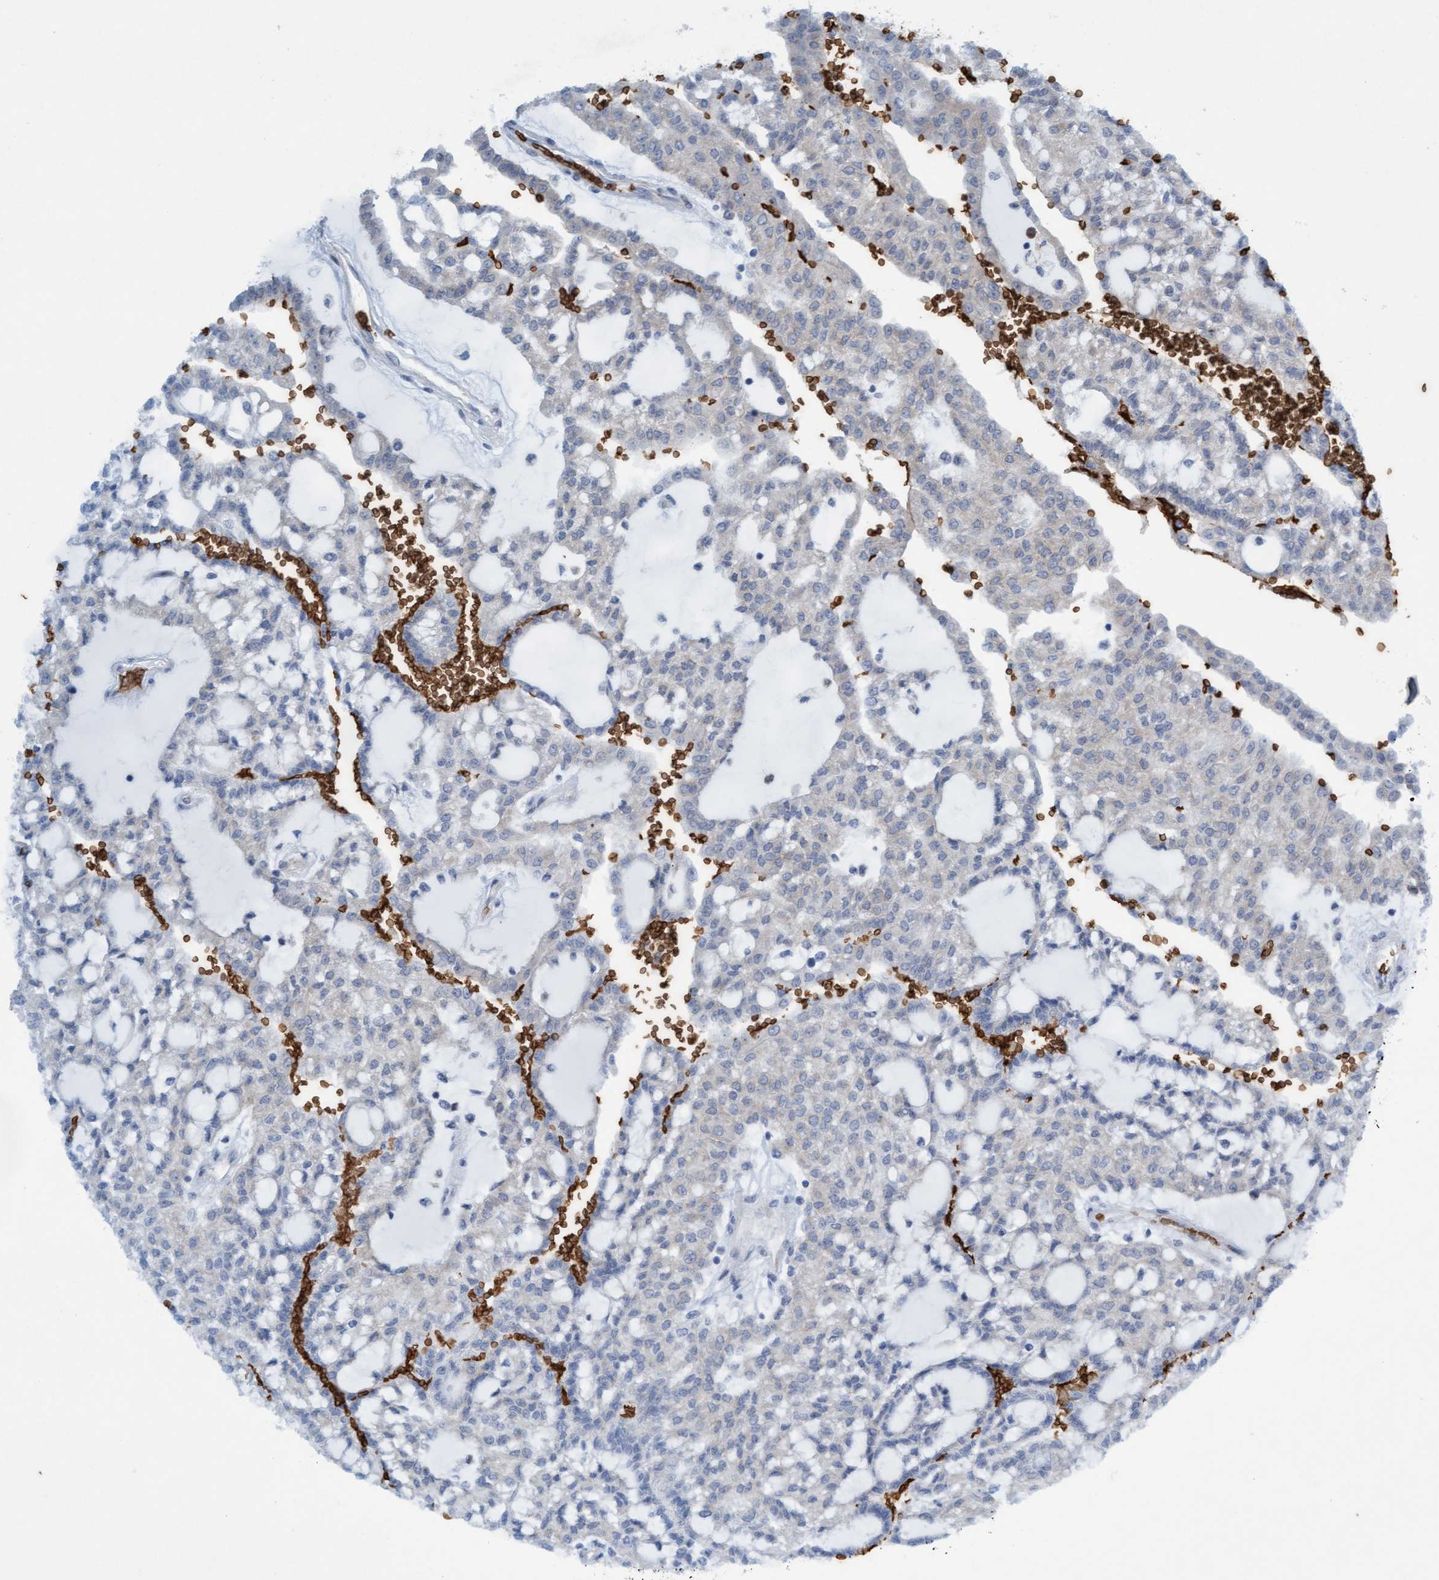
{"staining": {"intensity": "negative", "quantity": "none", "location": "none"}, "tissue": "renal cancer", "cell_type": "Tumor cells", "image_type": "cancer", "snomed": [{"axis": "morphology", "description": "Adenocarcinoma, NOS"}, {"axis": "topography", "description": "Kidney"}], "caption": "Tumor cells are negative for brown protein staining in renal cancer (adenocarcinoma). The staining is performed using DAB (3,3'-diaminobenzidine) brown chromogen with nuclei counter-stained in using hematoxylin.", "gene": "SPEM2", "patient": {"sex": "male", "age": 63}}